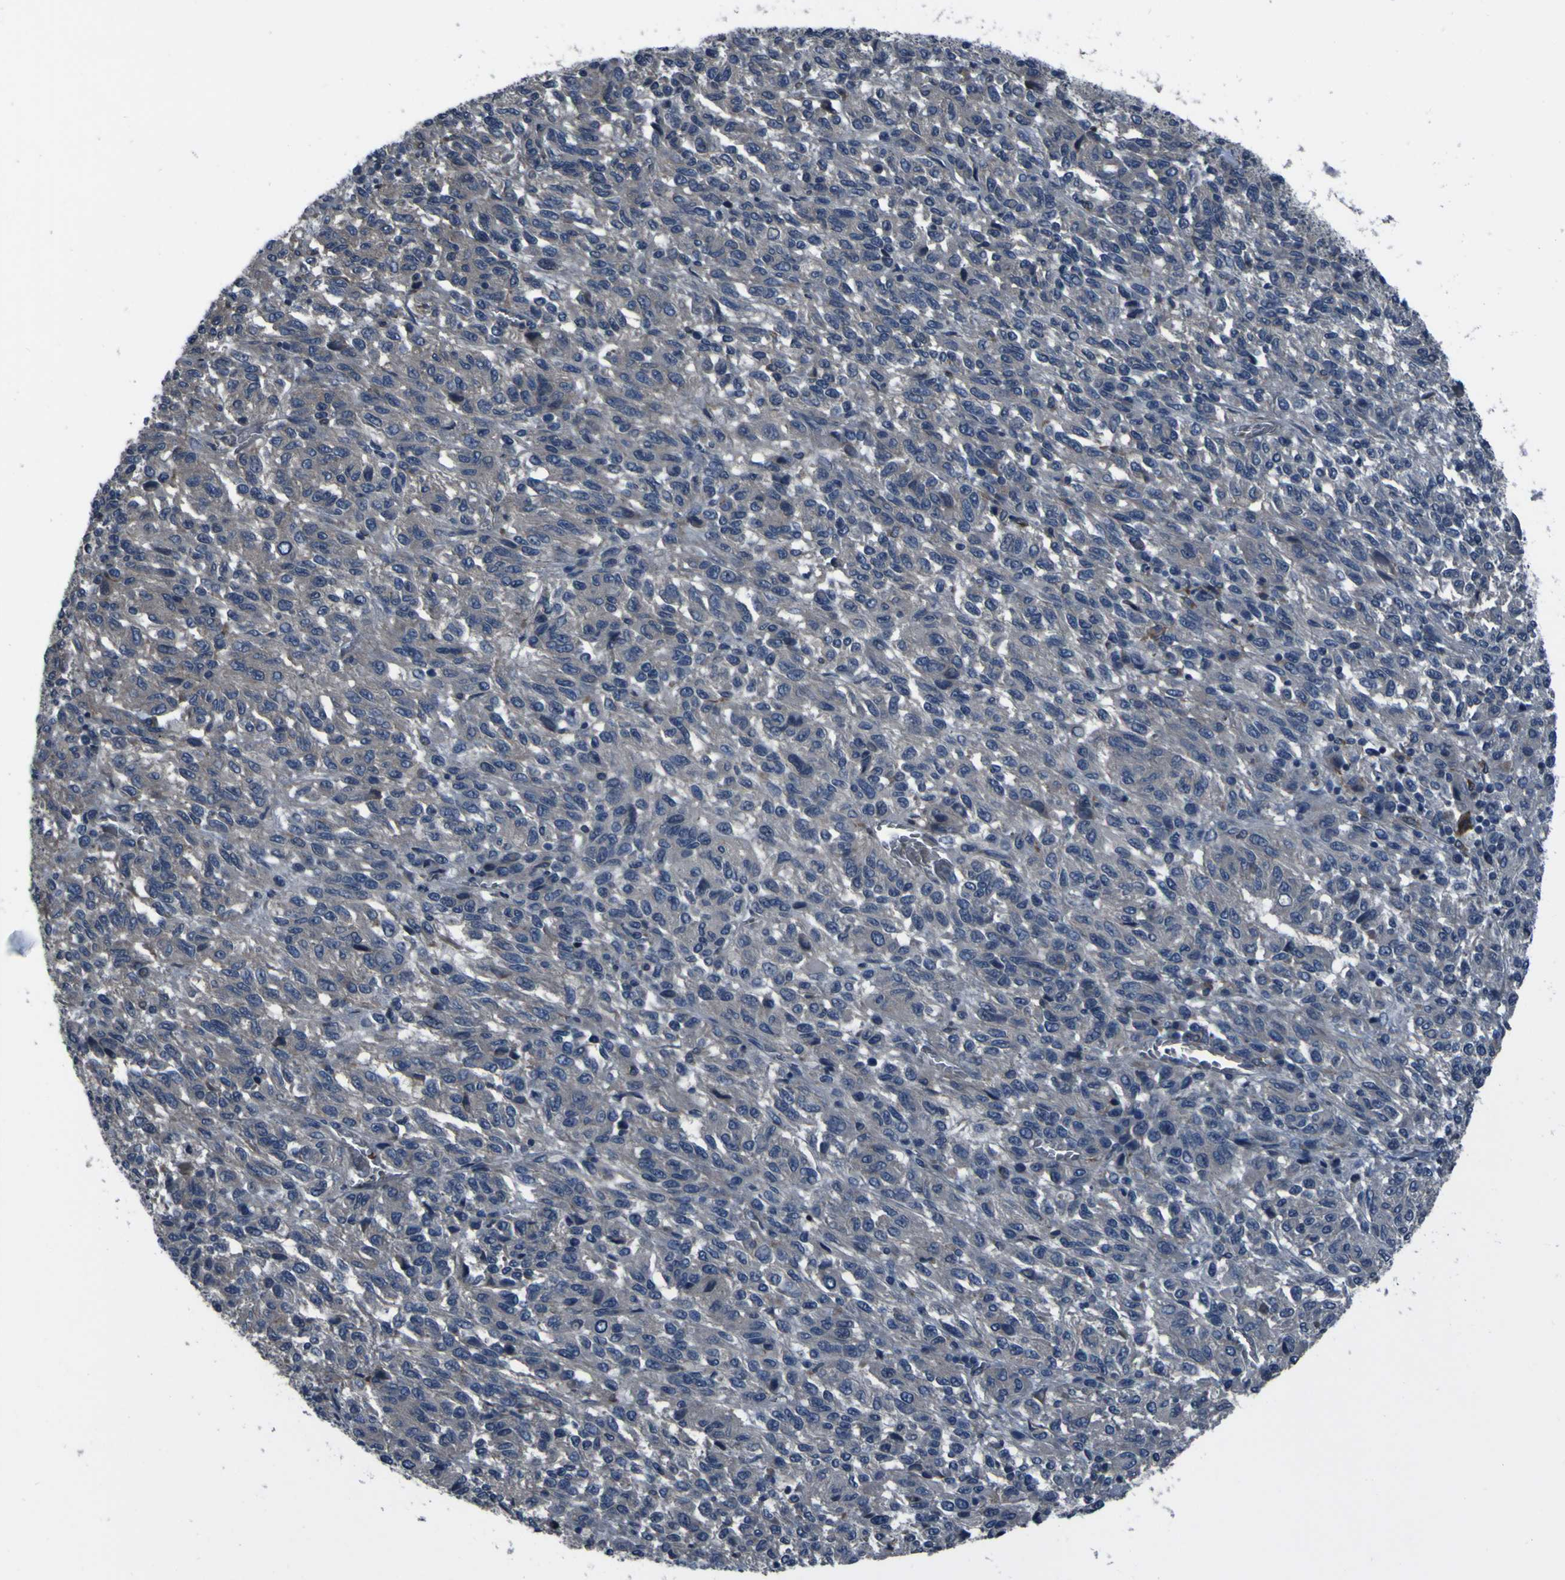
{"staining": {"intensity": "weak", "quantity": "<25%", "location": "cytoplasmic/membranous"}, "tissue": "melanoma", "cell_type": "Tumor cells", "image_type": "cancer", "snomed": [{"axis": "morphology", "description": "Malignant melanoma, Metastatic site"}, {"axis": "topography", "description": "Lung"}], "caption": "Immunohistochemical staining of human malignant melanoma (metastatic site) demonstrates no significant expression in tumor cells.", "gene": "GRAMD1A", "patient": {"sex": "male", "age": 64}}